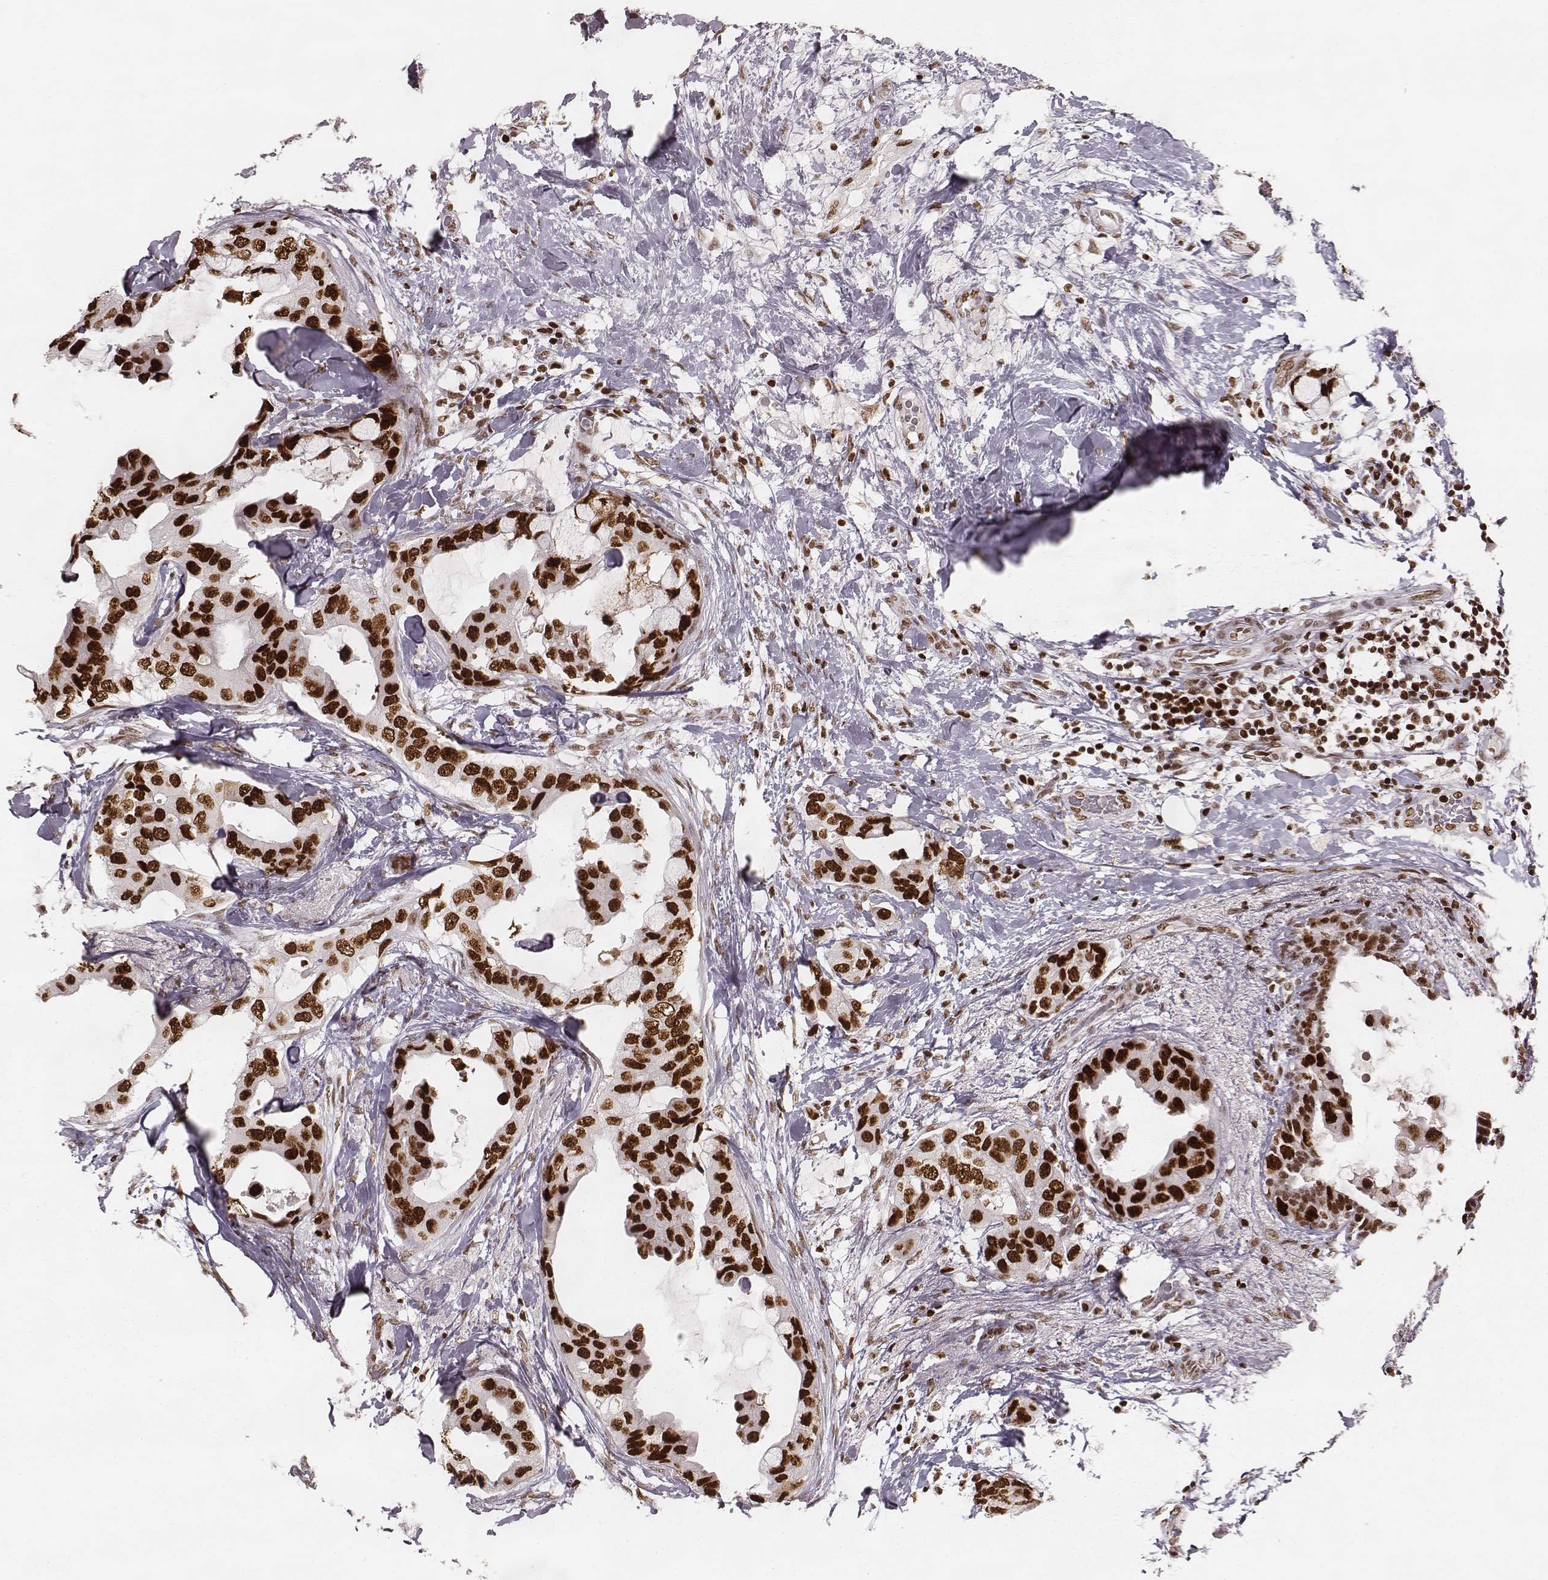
{"staining": {"intensity": "strong", "quantity": ">75%", "location": "nuclear"}, "tissue": "breast cancer", "cell_type": "Tumor cells", "image_type": "cancer", "snomed": [{"axis": "morphology", "description": "Normal tissue, NOS"}, {"axis": "morphology", "description": "Duct carcinoma"}, {"axis": "topography", "description": "Breast"}], "caption": "The histopathology image exhibits staining of breast cancer (infiltrating ductal carcinoma), revealing strong nuclear protein expression (brown color) within tumor cells.", "gene": "PARP1", "patient": {"sex": "female", "age": 40}}